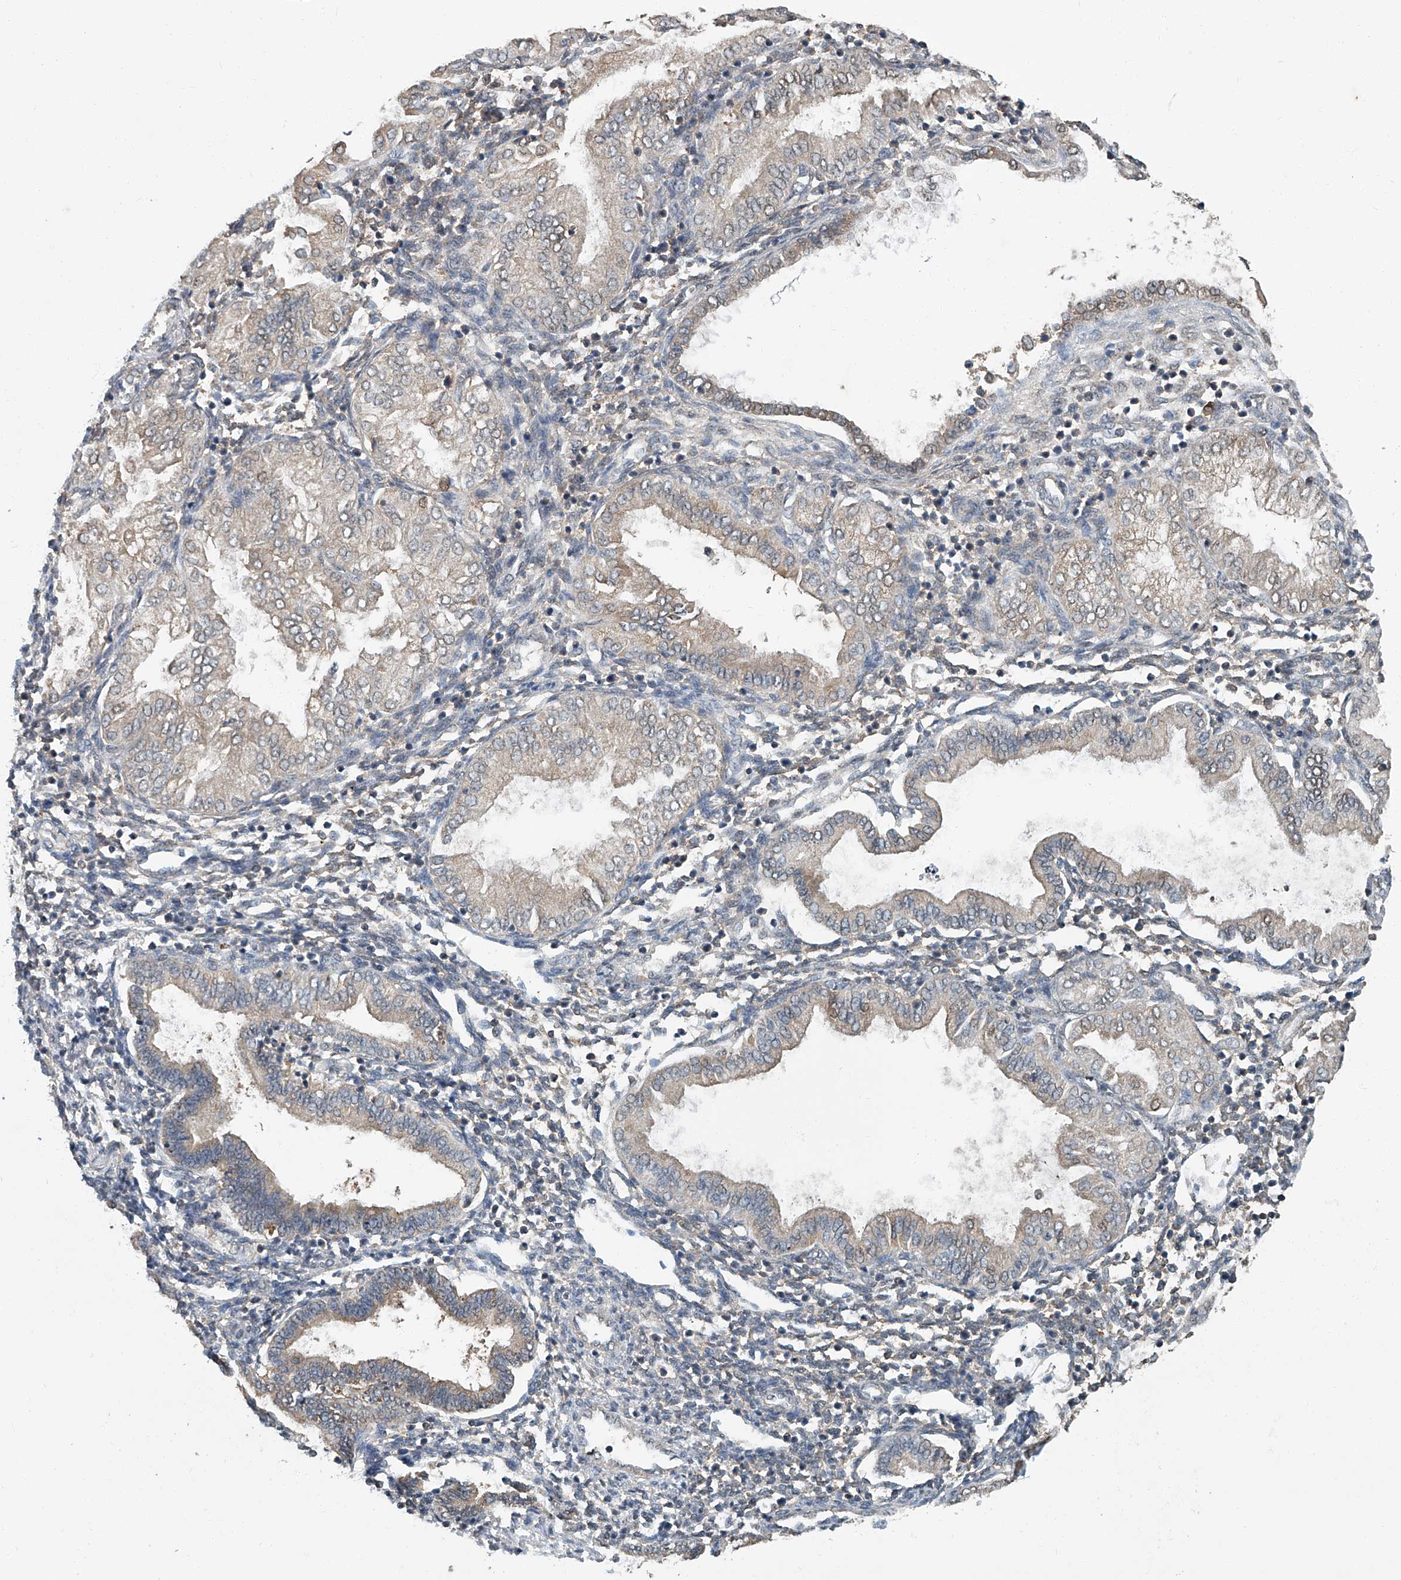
{"staining": {"intensity": "negative", "quantity": "none", "location": "none"}, "tissue": "endometrium", "cell_type": "Cells in endometrial stroma", "image_type": "normal", "snomed": [{"axis": "morphology", "description": "Normal tissue, NOS"}, {"axis": "topography", "description": "Endometrium"}], "caption": "The image displays no significant positivity in cells in endometrial stroma of endometrium. (DAB IHC visualized using brightfield microscopy, high magnification).", "gene": "CLK1", "patient": {"sex": "female", "age": 53}}